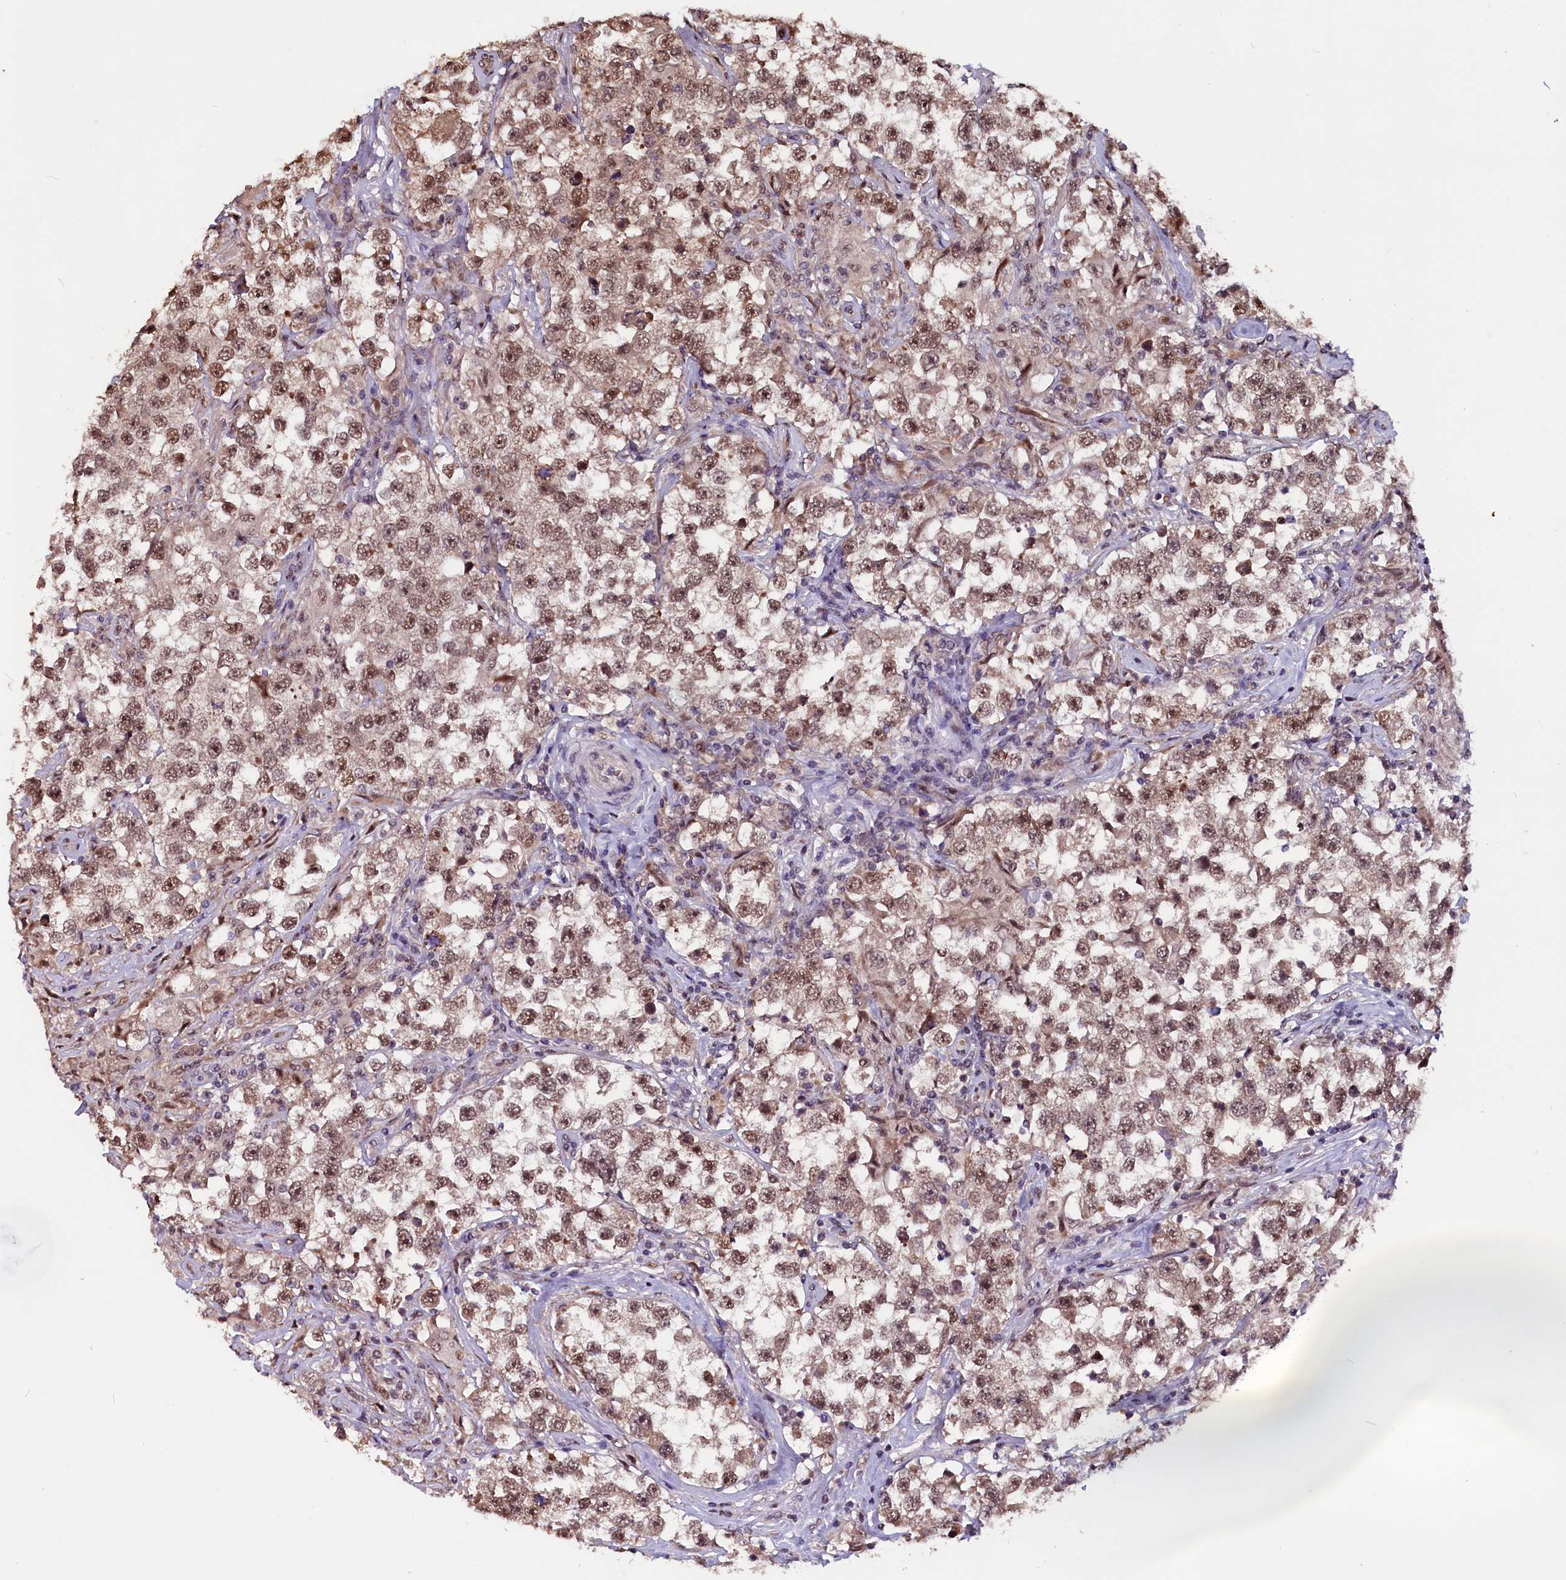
{"staining": {"intensity": "moderate", "quantity": ">75%", "location": "nuclear"}, "tissue": "testis cancer", "cell_type": "Tumor cells", "image_type": "cancer", "snomed": [{"axis": "morphology", "description": "Seminoma, NOS"}, {"axis": "topography", "description": "Testis"}], "caption": "Protein analysis of testis seminoma tissue shows moderate nuclear expression in about >75% of tumor cells.", "gene": "RNMT", "patient": {"sex": "male", "age": 46}}